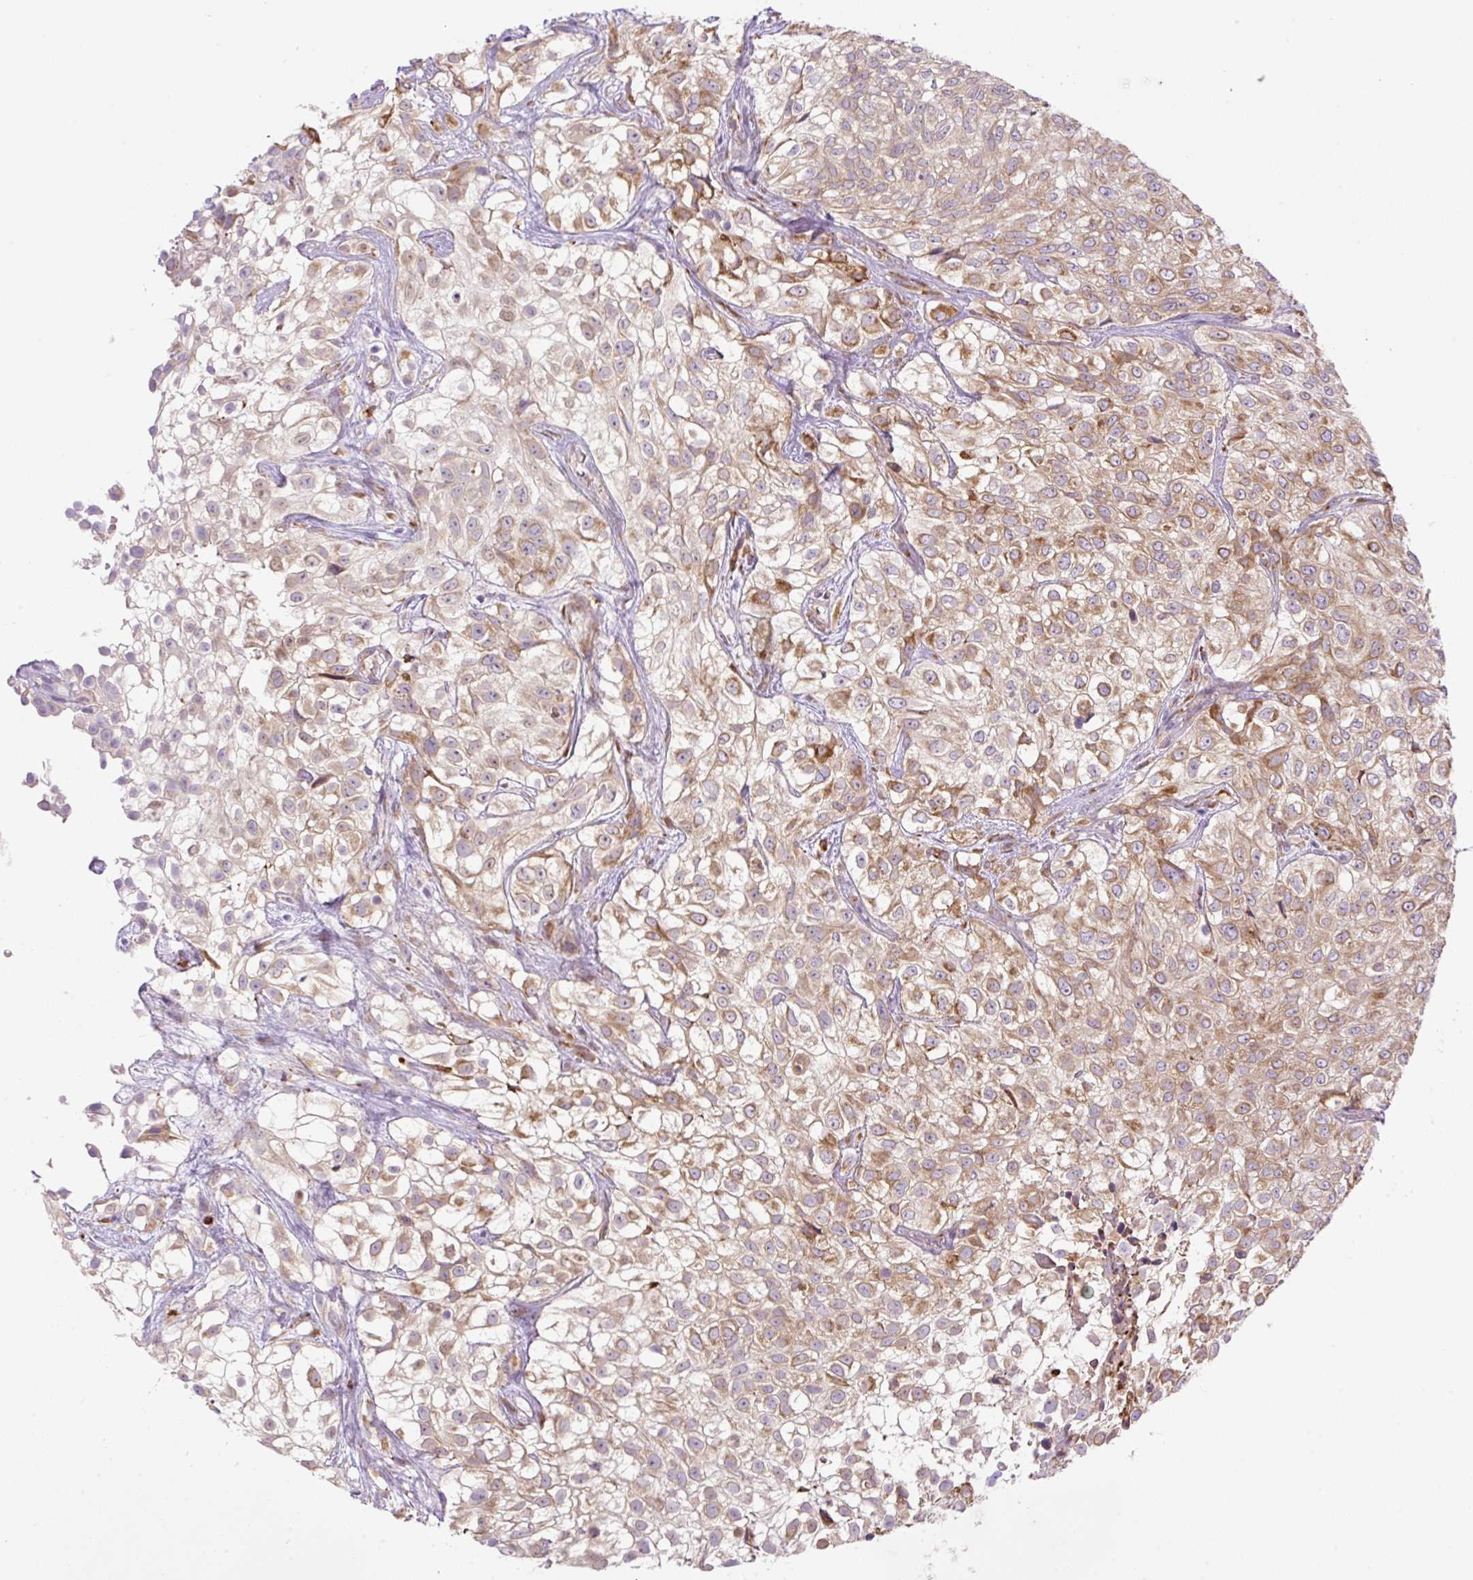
{"staining": {"intensity": "moderate", "quantity": "25%-75%", "location": "cytoplasmic/membranous,nuclear"}, "tissue": "urothelial cancer", "cell_type": "Tumor cells", "image_type": "cancer", "snomed": [{"axis": "morphology", "description": "Urothelial carcinoma, High grade"}, {"axis": "topography", "description": "Urinary bladder"}], "caption": "Urothelial carcinoma (high-grade) stained with immunohistochemistry (IHC) displays moderate cytoplasmic/membranous and nuclear expression in about 25%-75% of tumor cells.", "gene": "POFUT1", "patient": {"sex": "male", "age": 56}}